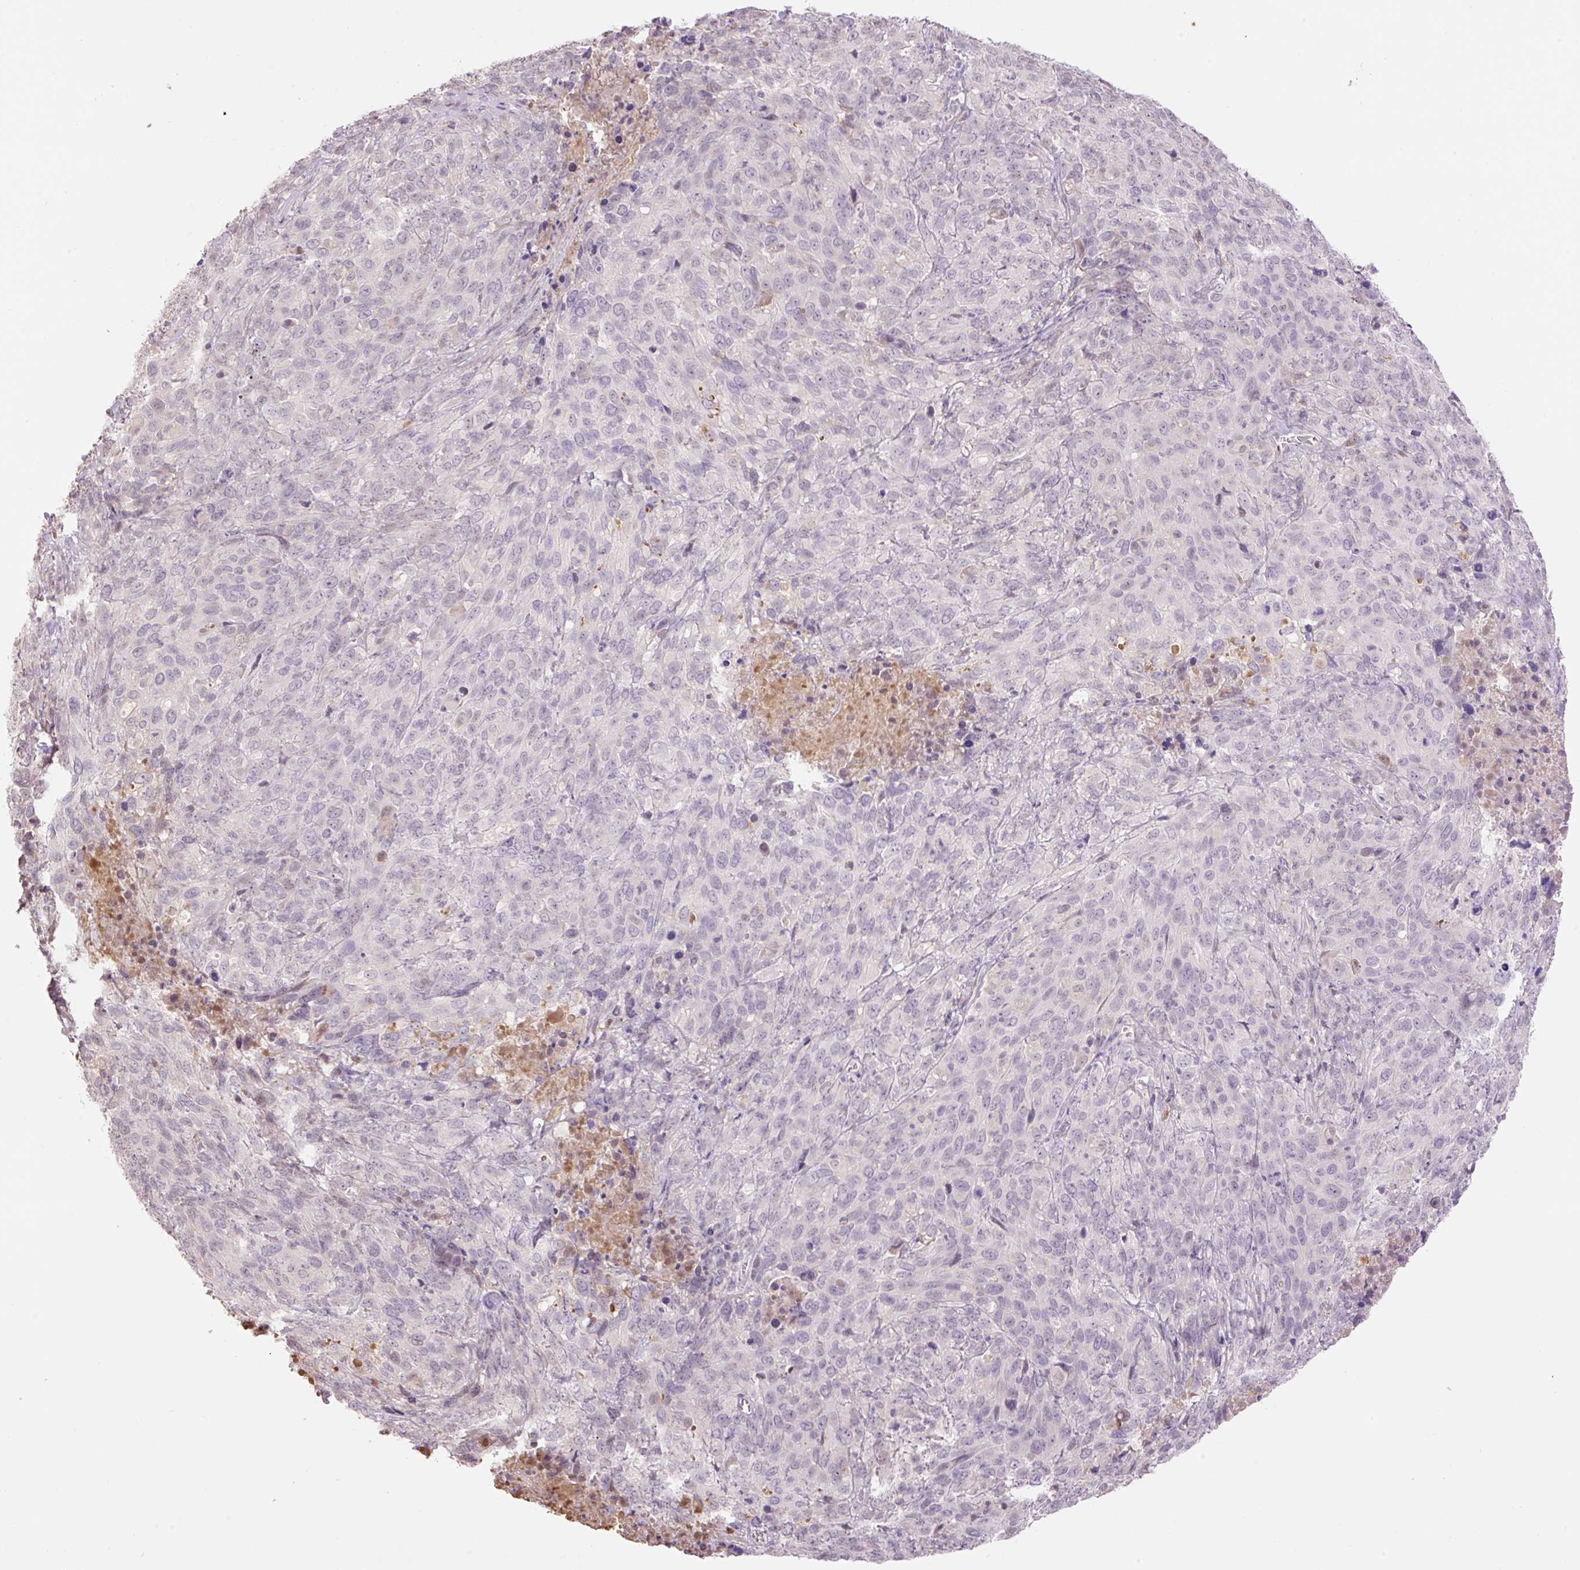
{"staining": {"intensity": "negative", "quantity": "none", "location": "none"}, "tissue": "cervical cancer", "cell_type": "Tumor cells", "image_type": "cancer", "snomed": [{"axis": "morphology", "description": "Squamous cell carcinoma, NOS"}, {"axis": "topography", "description": "Cervix"}], "caption": "A photomicrograph of human cervical cancer is negative for staining in tumor cells. Brightfield microscopy of immunohistochemistry (IHC) stained with DAB (brown) and hematoxylin (blue), captured at high magnification.", "gene": "HABP4", "patient": {"sex": "female", "age": 51}}